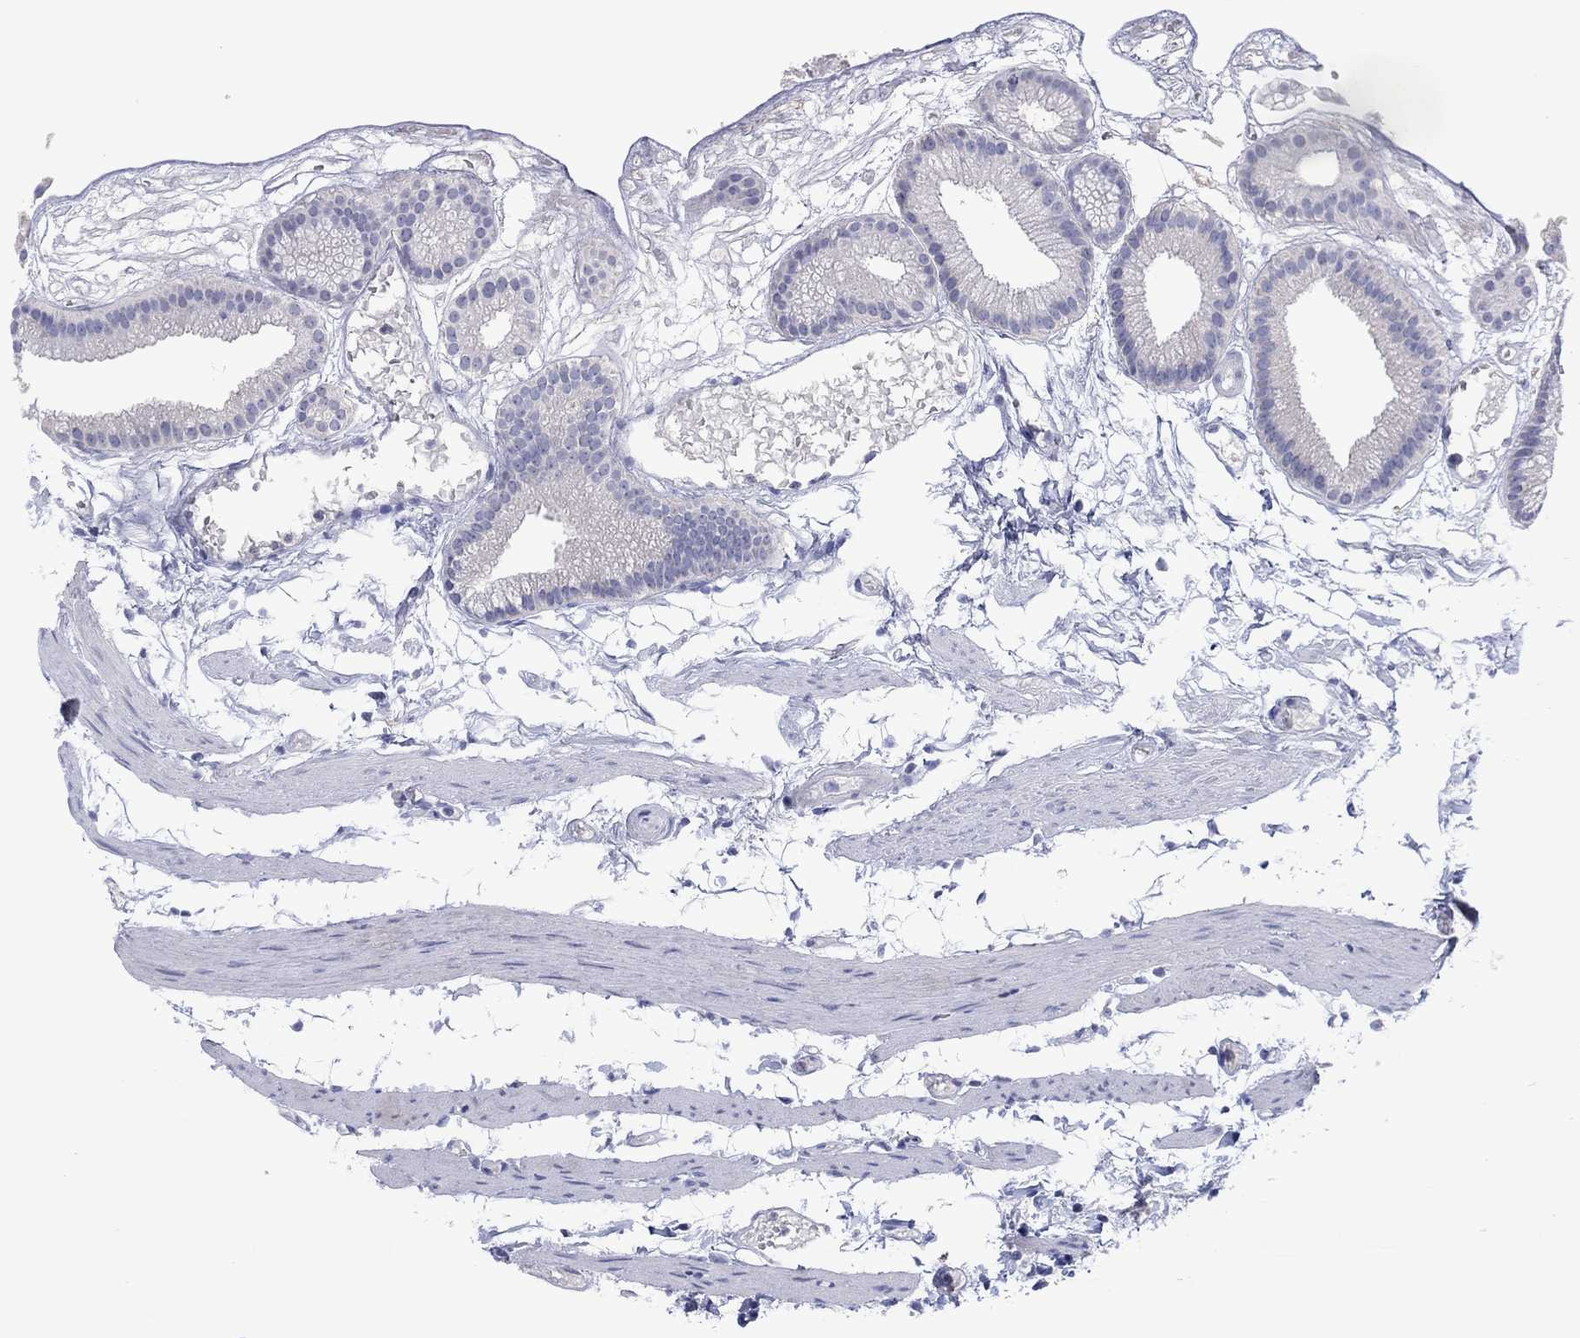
{"staining": {"intensity": "negative", "quantity": "none", "location": "none"}, "tissue": "gallbladder", "cell_type": "Glandular cells", "image_type": "normal", "snomed": [{"axis": "morphology", "description": "Normal tissue, NOS"}, {"axis": "topography", "description": "Gallbladder"}], "caption": "IHC histopathology image of normal gallbladder stained for a protein (brown), which shows no expression in glandular cells.", "gene": "FER1L6", "patient": {"sex": "female", "age": 45}}